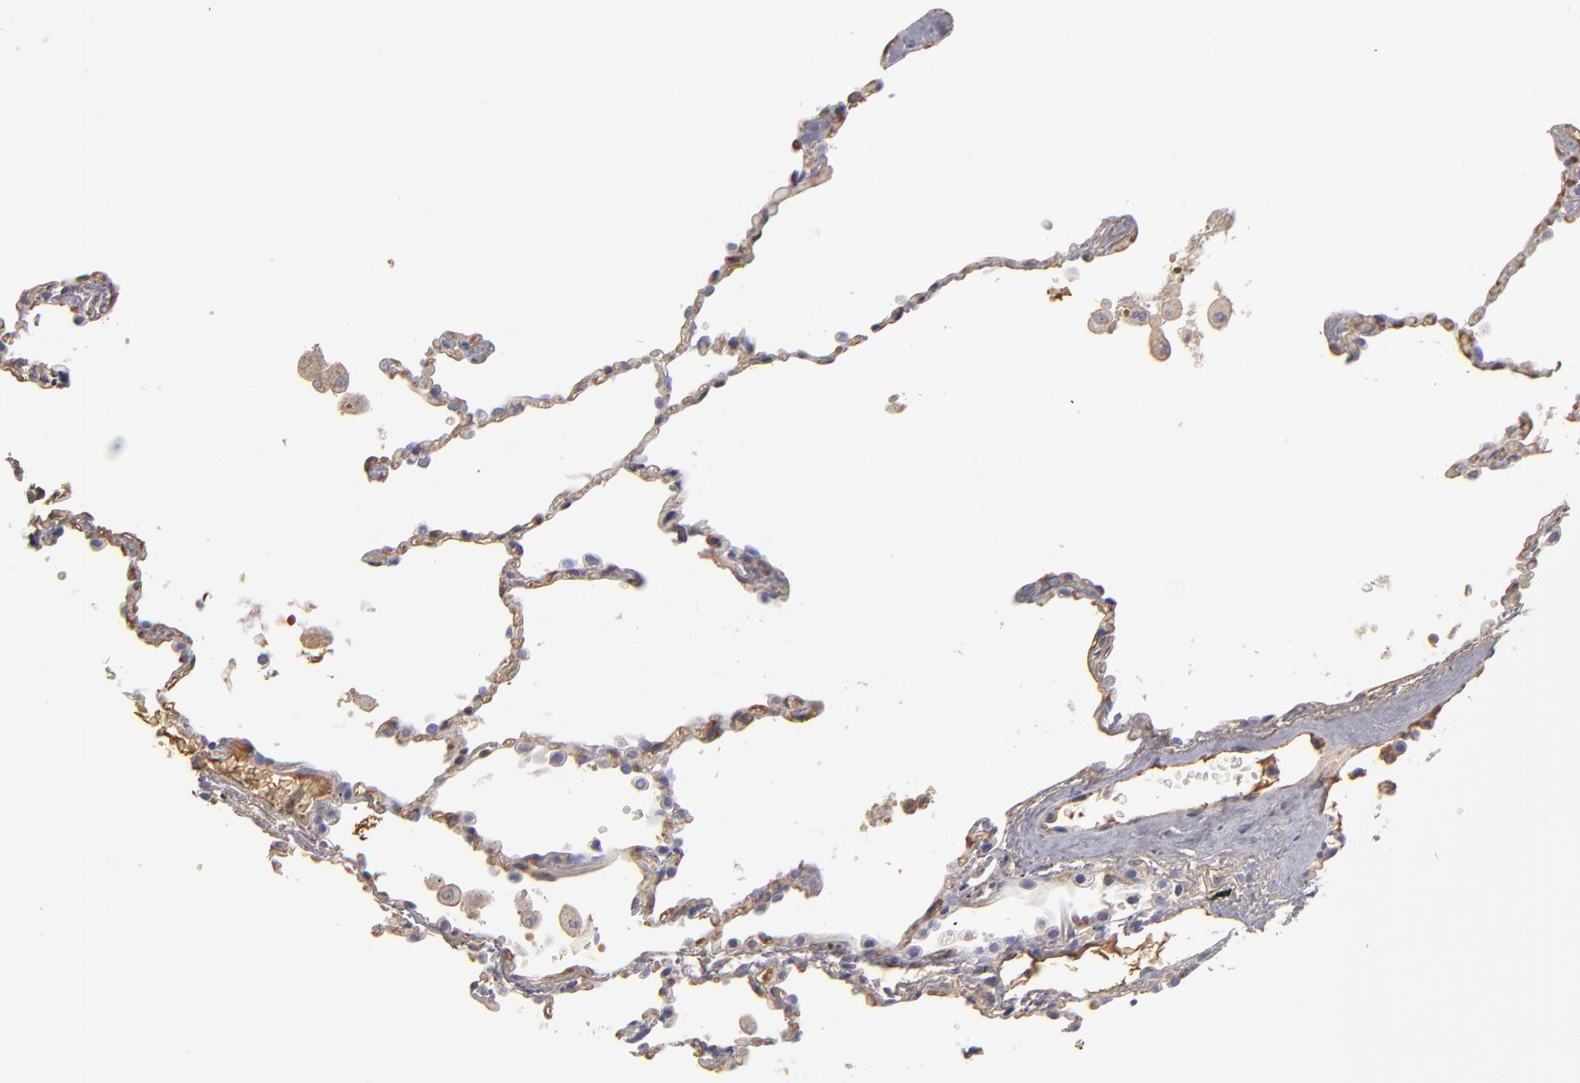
{"staining": {"intensity": "negative", "quantity": "none", "location": "none"}, "tissue": "lung", "cell_type": "Alveolar cells", "image_type": "normal", "snomed": [{"axis": "morphology", "description": "Normal tissue, NOS"}, {"axis": "topography", "description": "Lung"}], "caption": "DAB (3,3'-diaminobenzidine) immunohistochemical staining of unremarkable human lung shows no significant positivity in alveolar cells. (Stains: DAB (3,3'-diaminobenzidine) IHC with hematoxylin counter stain, Microscopy: brightfield microscopy at high magnification).", "gene": "ABCC4", "patient": {"sex": "male", "age": 71}}